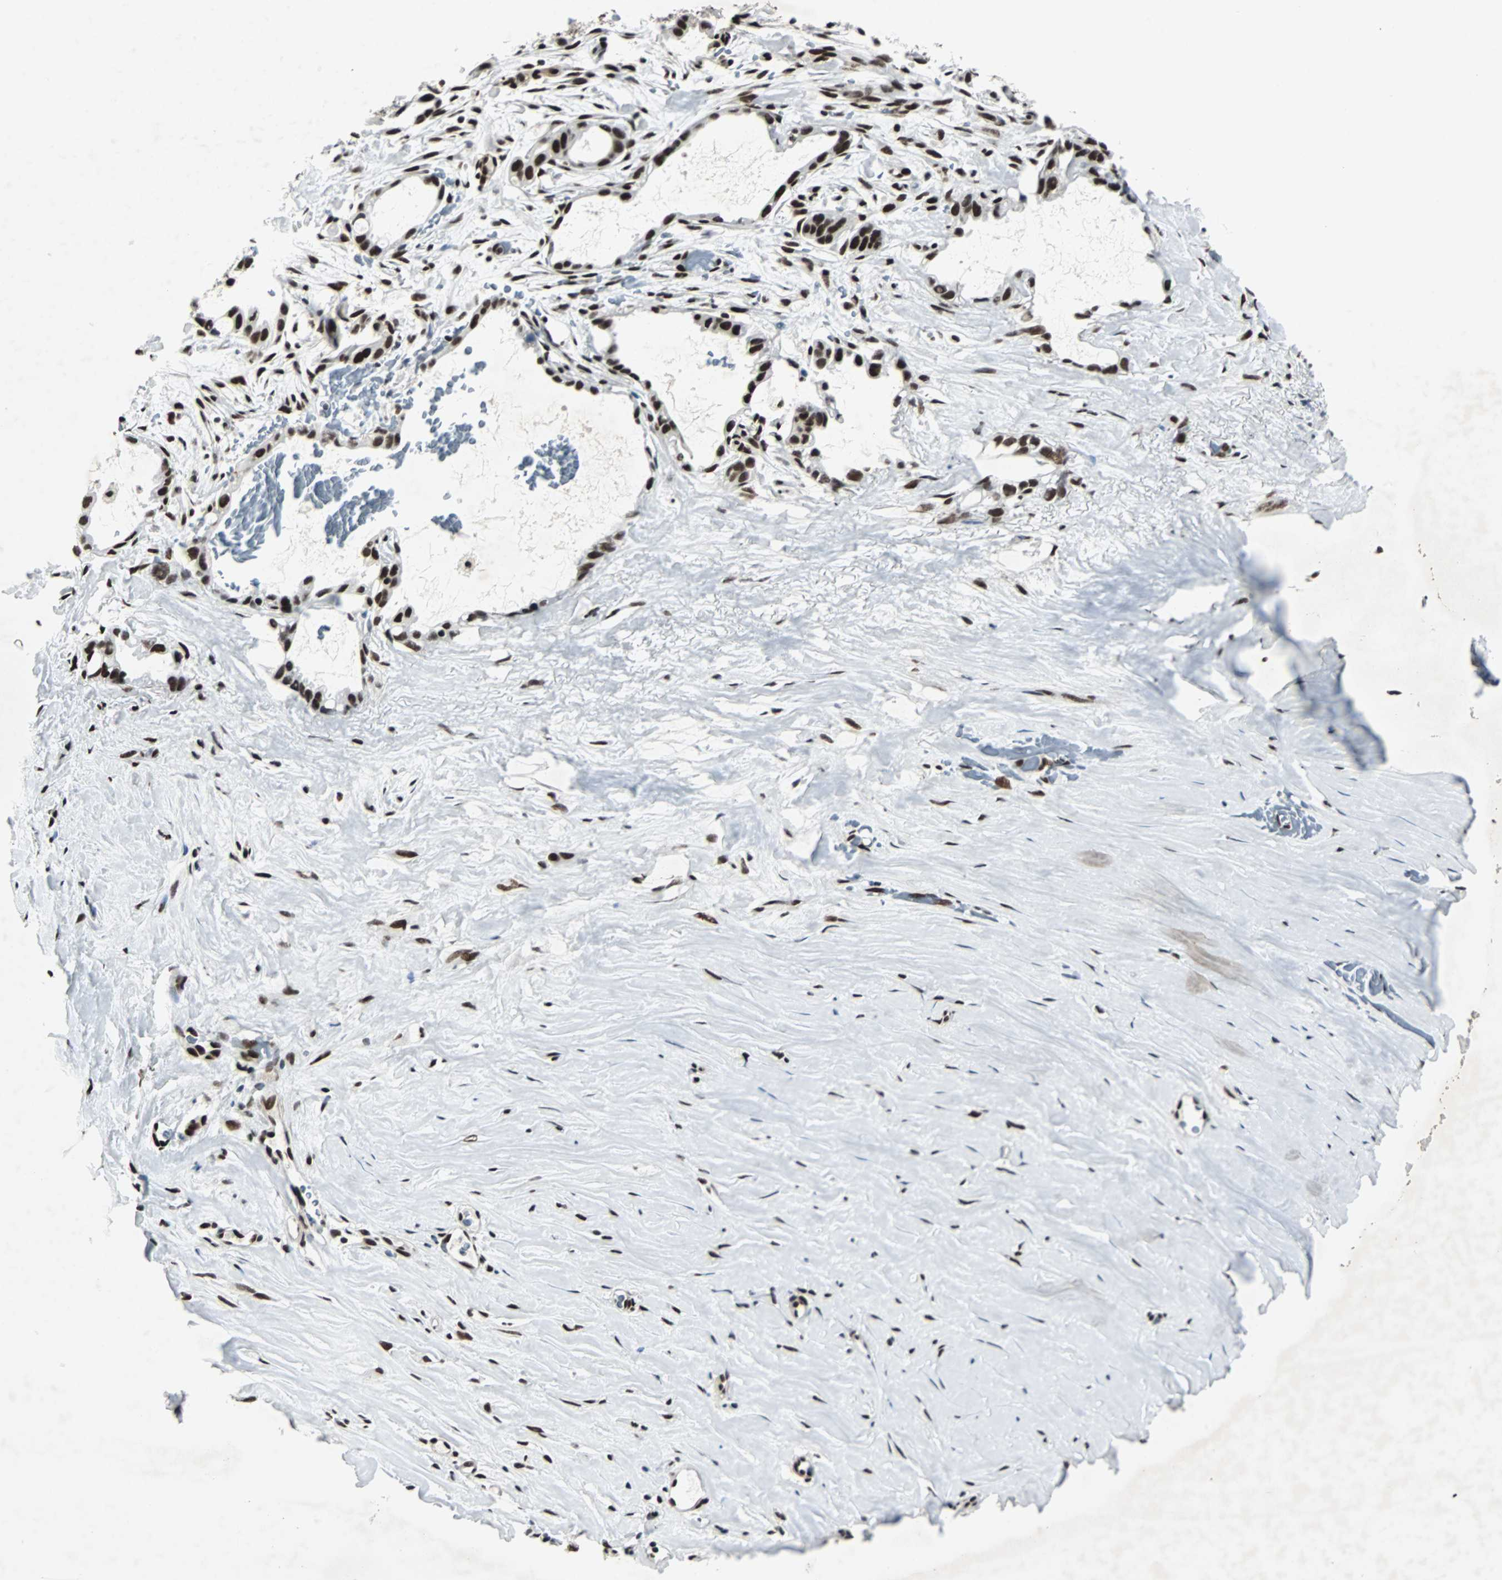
{"staining": {"intensity": "strong", "quantity": ">75%", "location": "nuclear"}, "tissue": "liver cancer", "cell_type": "Tumor cells", "image_type": "cancer", "snomed": [{"axis": "morphology", "description": "Cholangiocarcinoma"}, {"axis": "topography", "description": "Liver"}], "caption": "A high-resolution photomicrograph shows immunohistochemistry staining of liver cholangiocarcinoma, which reveals strong nuclear staining in approximately >75% of tumor cells. (IHC, brightfield microscopy, high magnification).", "gene": "MEF2D", "patient": {"sex": "female", "age": 65}}